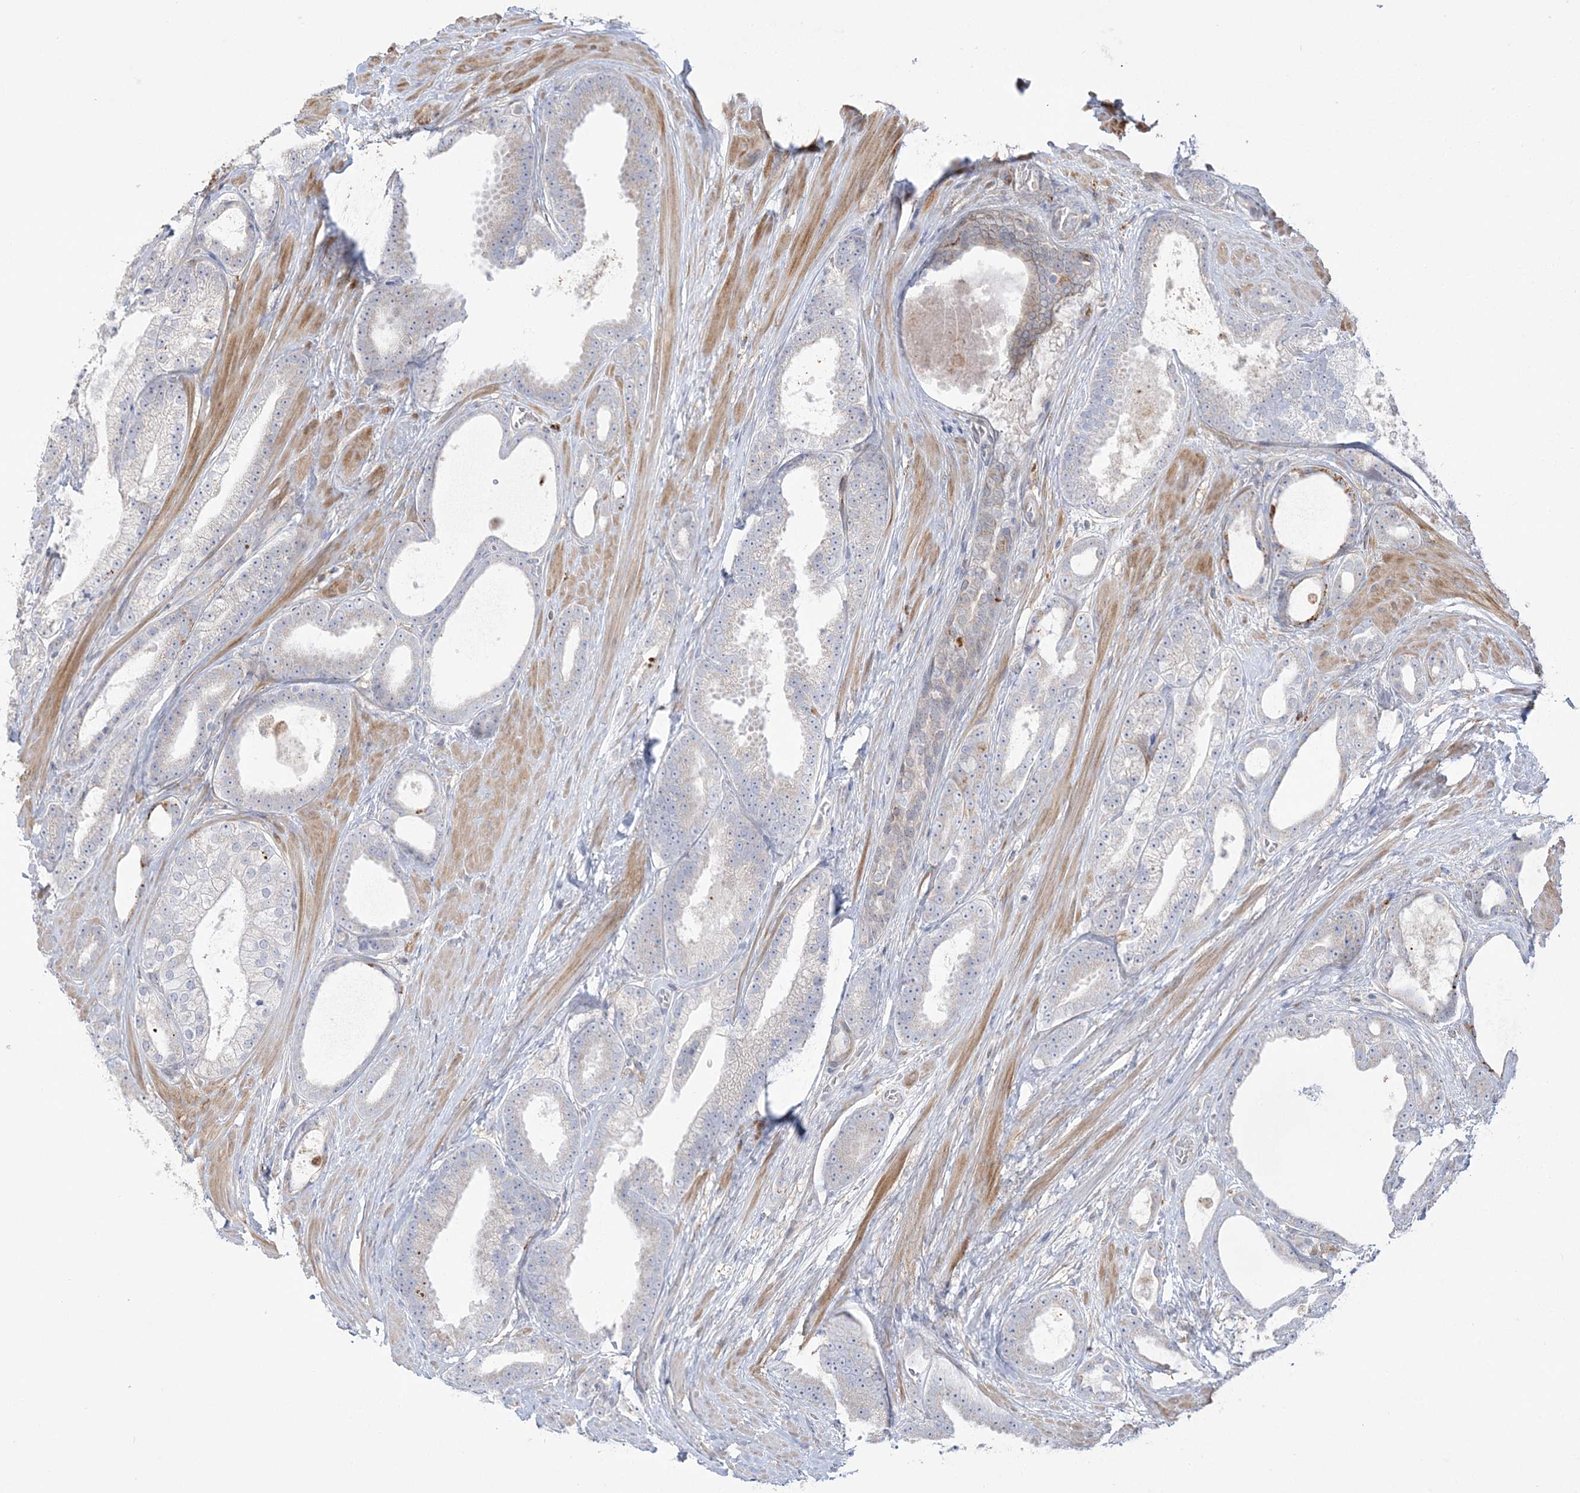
{"staining": {"intensity": "negative", "quantity": "none", "location": "none"}, "tissue": "prostate cancer", "cell_type": "Tumor cells", "image_type": "cancer", "snomed": [{"axis": "morphology", "description": "Adenocarcinoma, High grade"}, {"axis": "topography", "description": "Prostate"}], "caption": "This is an IHC image of prostate cancer (adenocarcinoma (high-grade)). There is no expression in tumor cells.", "gene": "HAAO", "patient": {"sex": "male", "age": 60}}